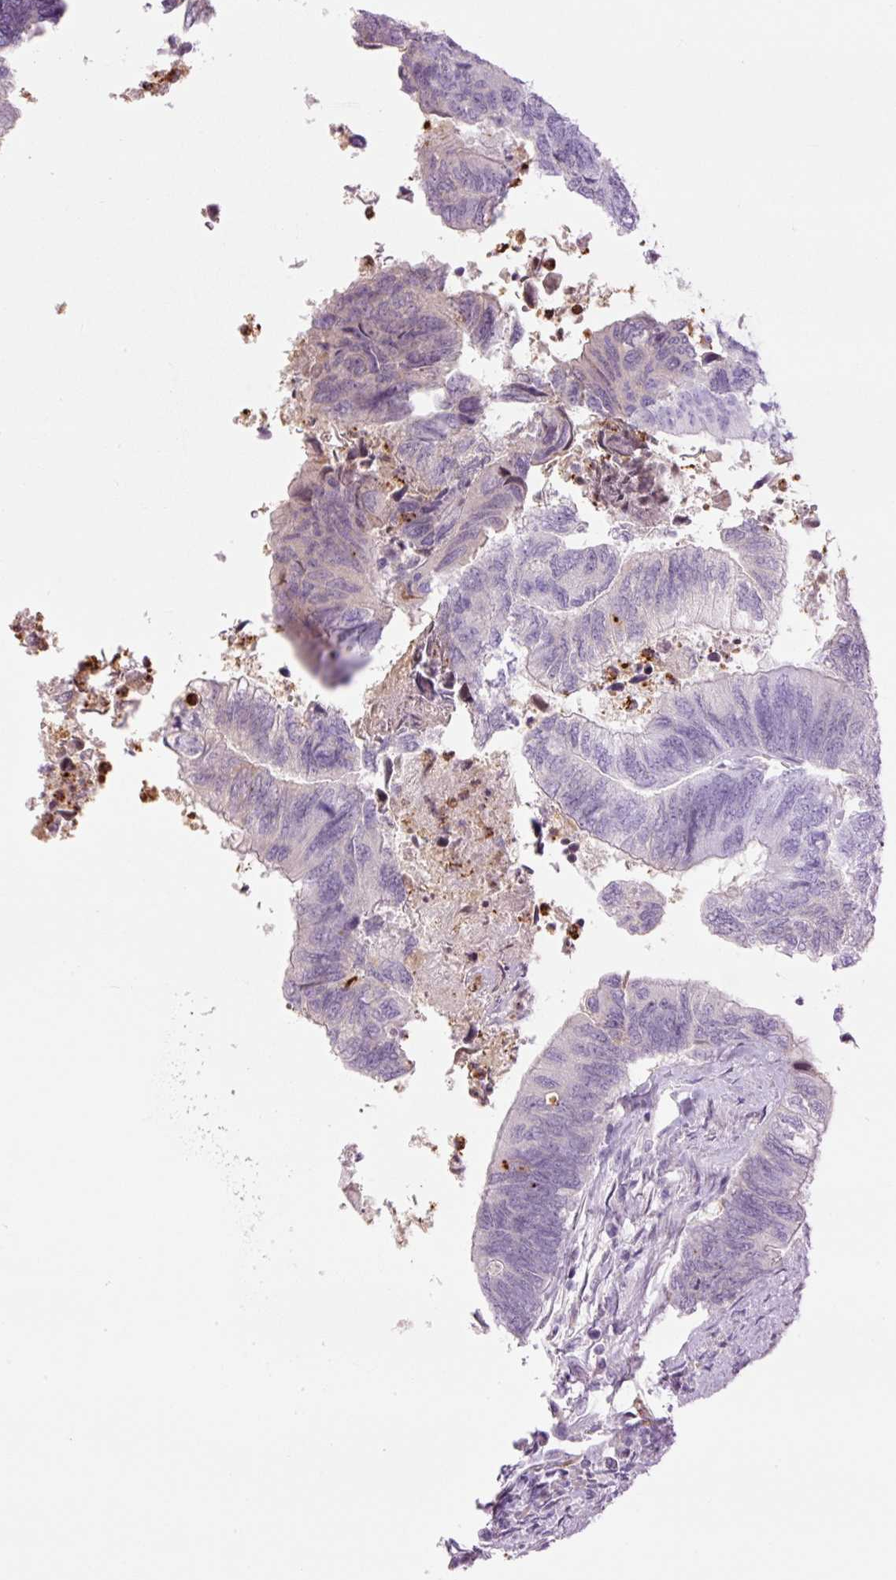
{"staining": {"intensity": "negative", "quantity": "none", "location": "none"}, "tissue": "colorectal cancer", "cell_type": "Tumor cells", "image_type": "cancer", "snomed": [{"axis": "morphology", "description": "Adenocarcinoma, NOS"}, {"axis": "topography", "description": "Colon"}], "caption": "This photomicrograph is of colorectal cancer (adenocarcinoma) stained with immunohistochemistry (IHC) to label a protein in brown with the nuclei are counter-stained blue. There is no positivity in tumor cells.", "gene": "LYZ", "patient": {"sex": "female", "age": 67}}